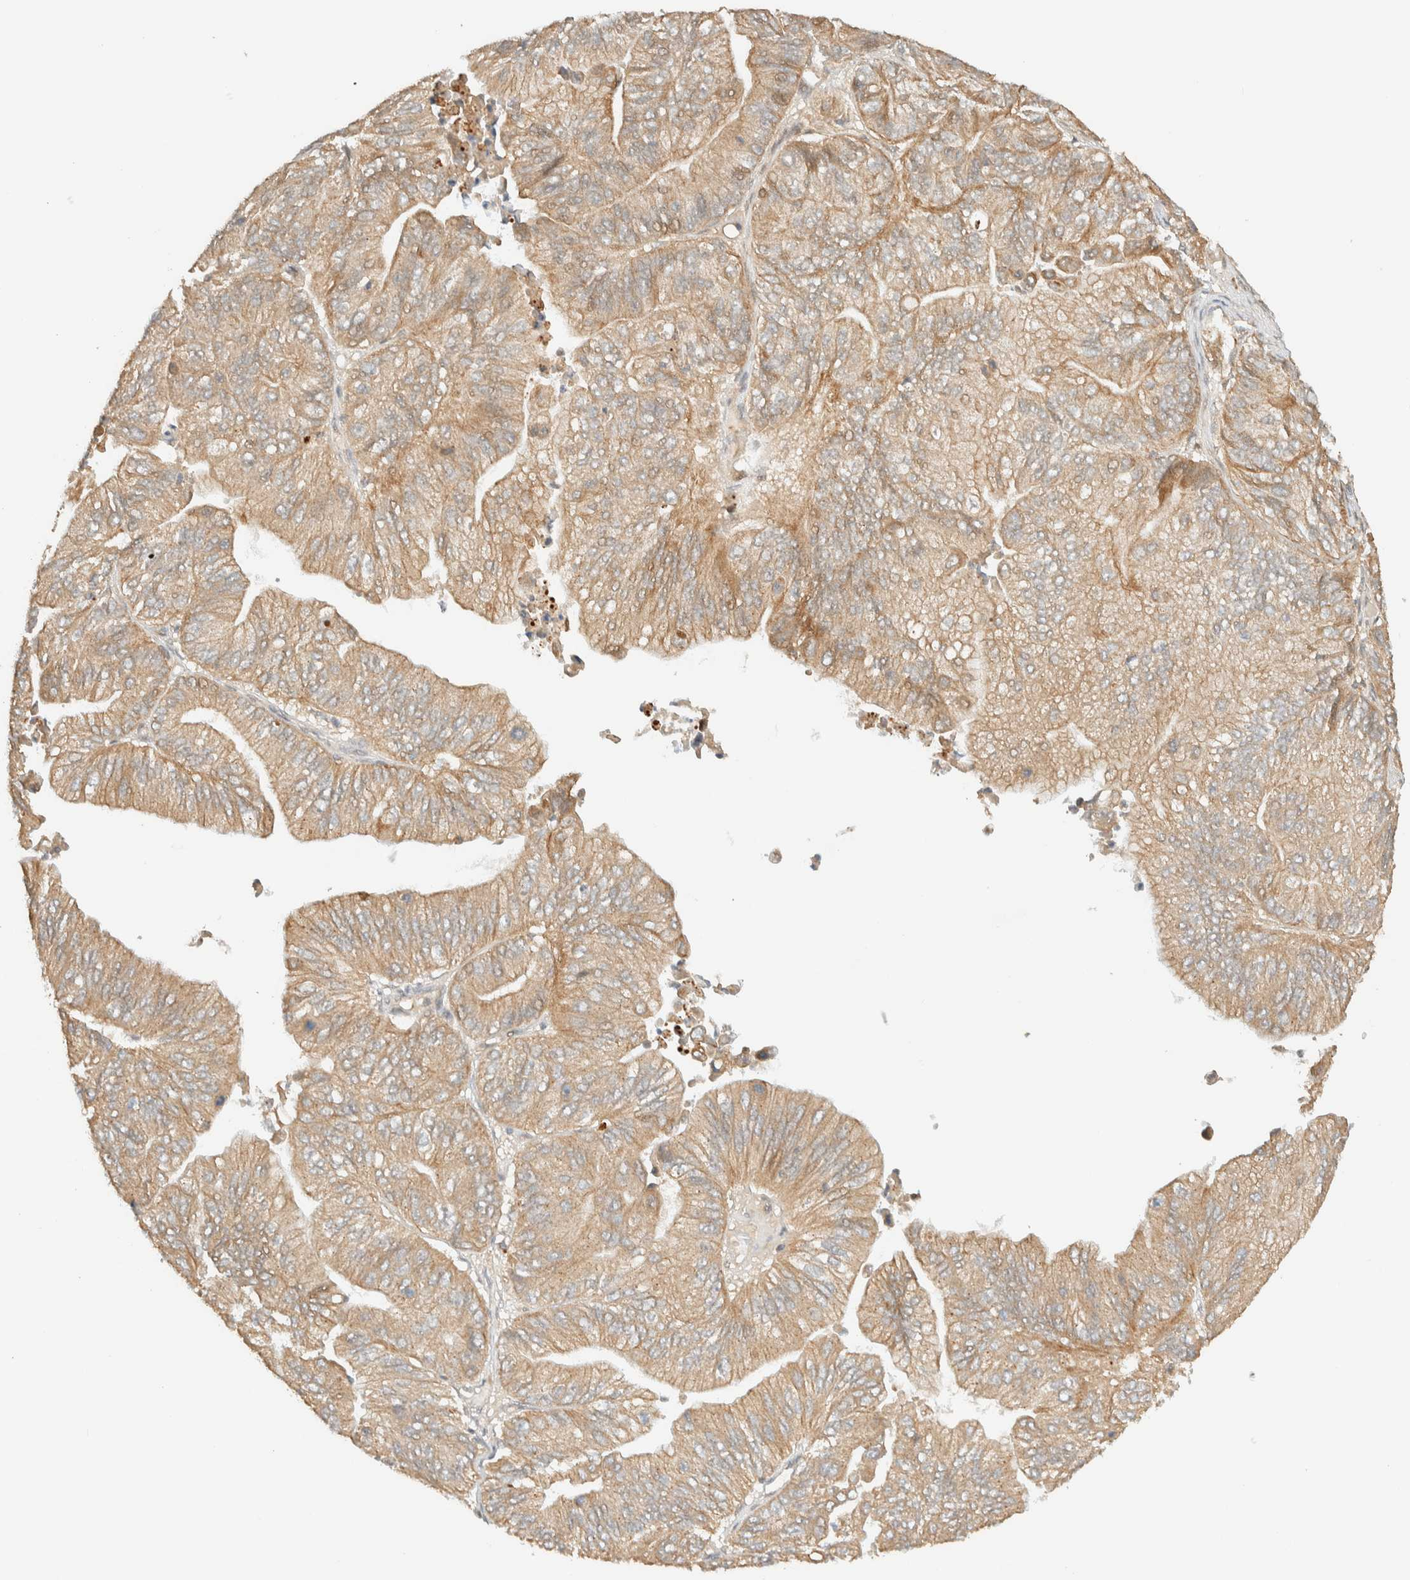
{"staining": {"intensity": "strong", "quantity": "25%-75%", "location": "cytoplasmic/membranous"}, "tissue": "ovarian cancer", "cell_type": "Tumor cells", "image_type": "cancer", "snomed": [{"axis": "morphology", "description": "Cystadenocarcinoma, mucinous, NOS"}, {"axis": "topography", "description": "Ovary"}], "caption": "The image reveals a brown stain indicating the presence of a protein in the cytoplasmic/membranous of tumor cells in mucinous cystadenocarcinoma (ovarian).", "gene": "ZBTB34", "patient": {"sex": "female", "age": 61}}